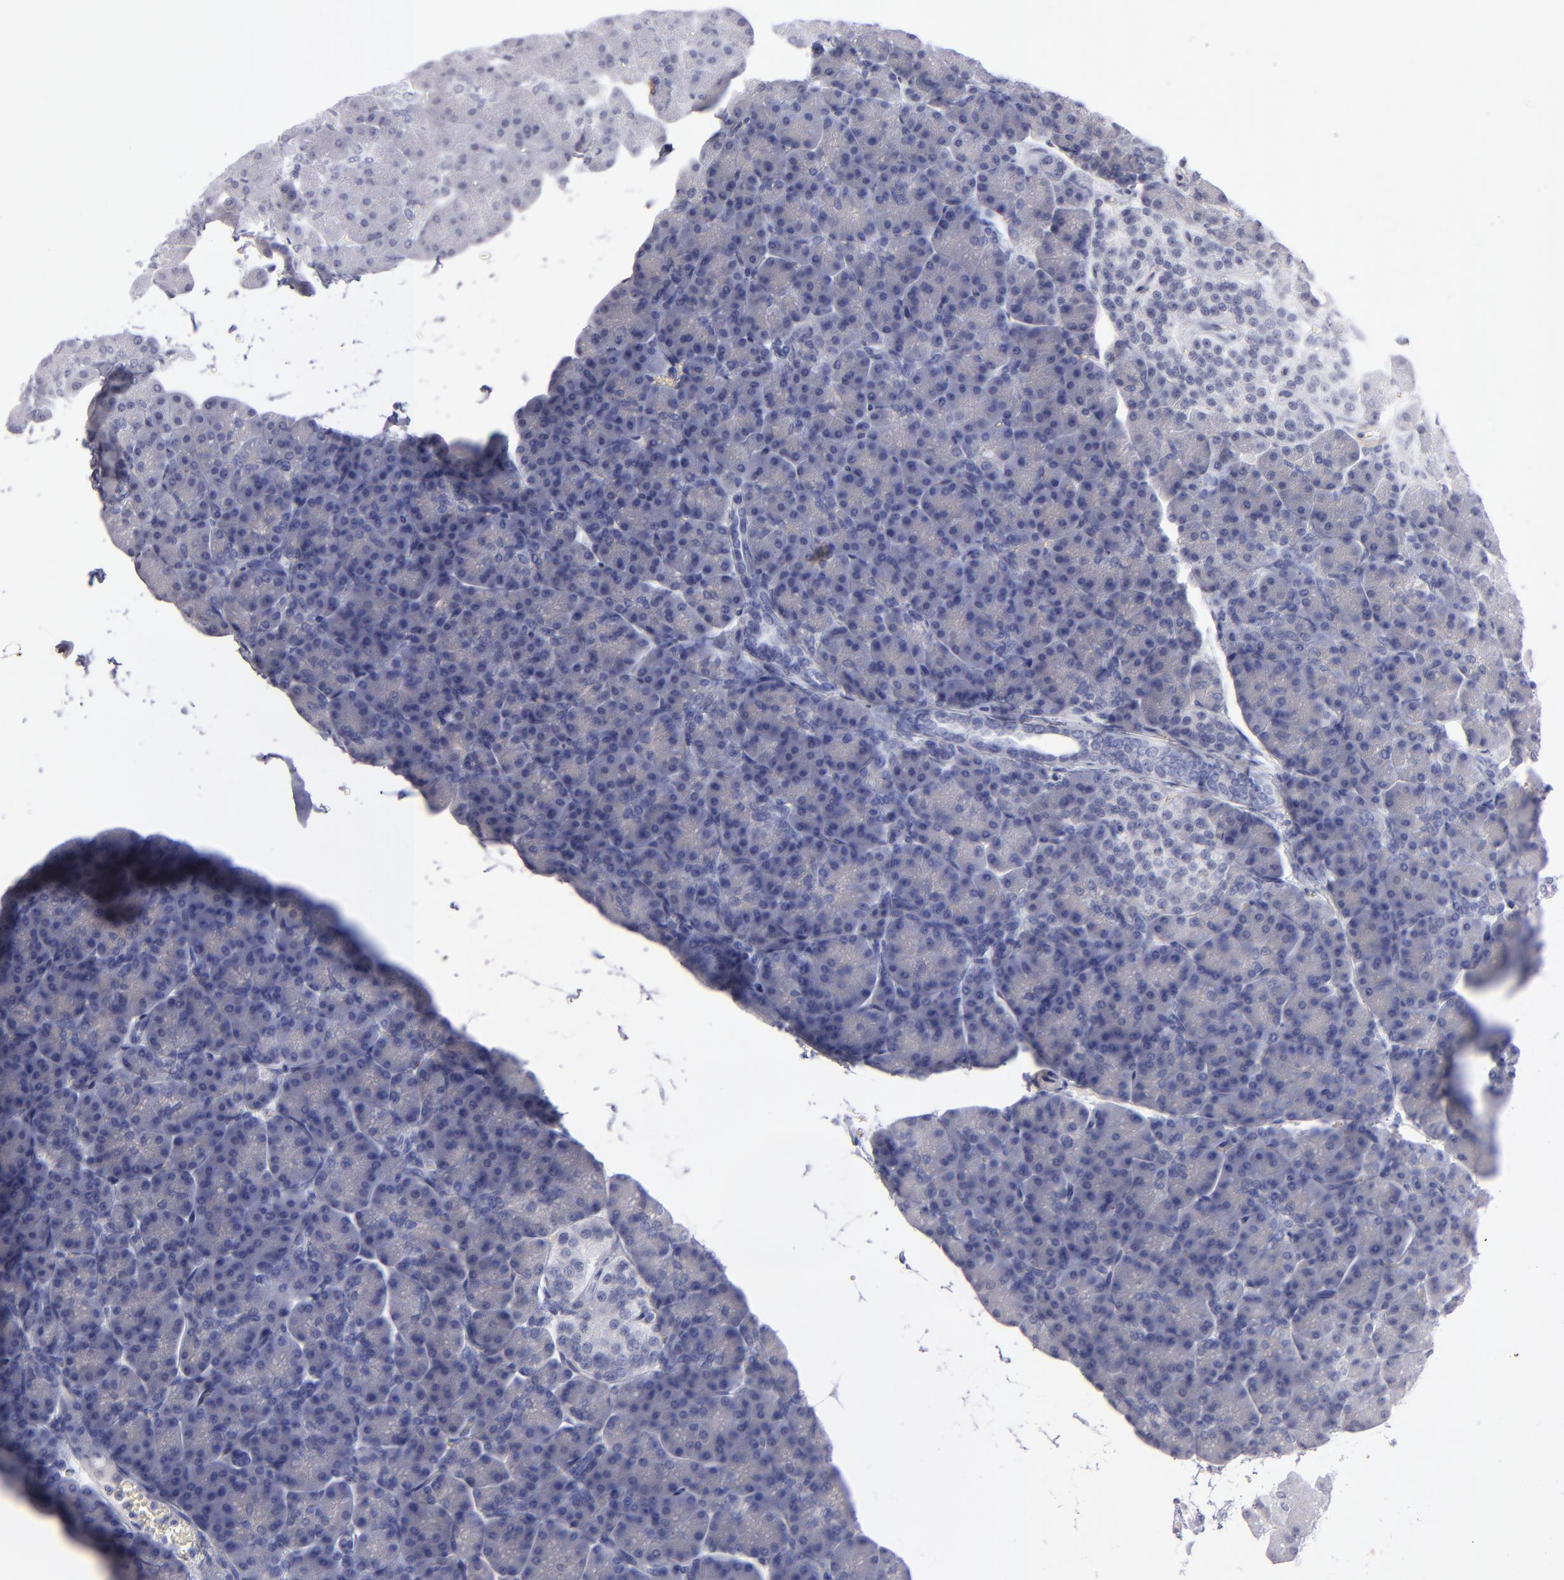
{"staining": {"intensity": "negative", "quantity": "none", "location": "none"}, "tissue": "pancreas", "cell_type": "Exocrine glandular cells", "image_type": "normal", "snomed": [{"axis": "morphology", "description": "Normal tissue, NOS"}, {"axis": "topography", "description": "Pancreas"}], "caption": "There is no significant positivity in exocrine glandular cells of pancreas. The staining was performed using DAB (3,3'-diaminobenzidine) to visualize the protein expression in brown, while the nuclei were stained in blue with hematoxylin (Magnification: 20x).", "gene": "MYH11", "patient": {"sex": "female", "age": 43}}